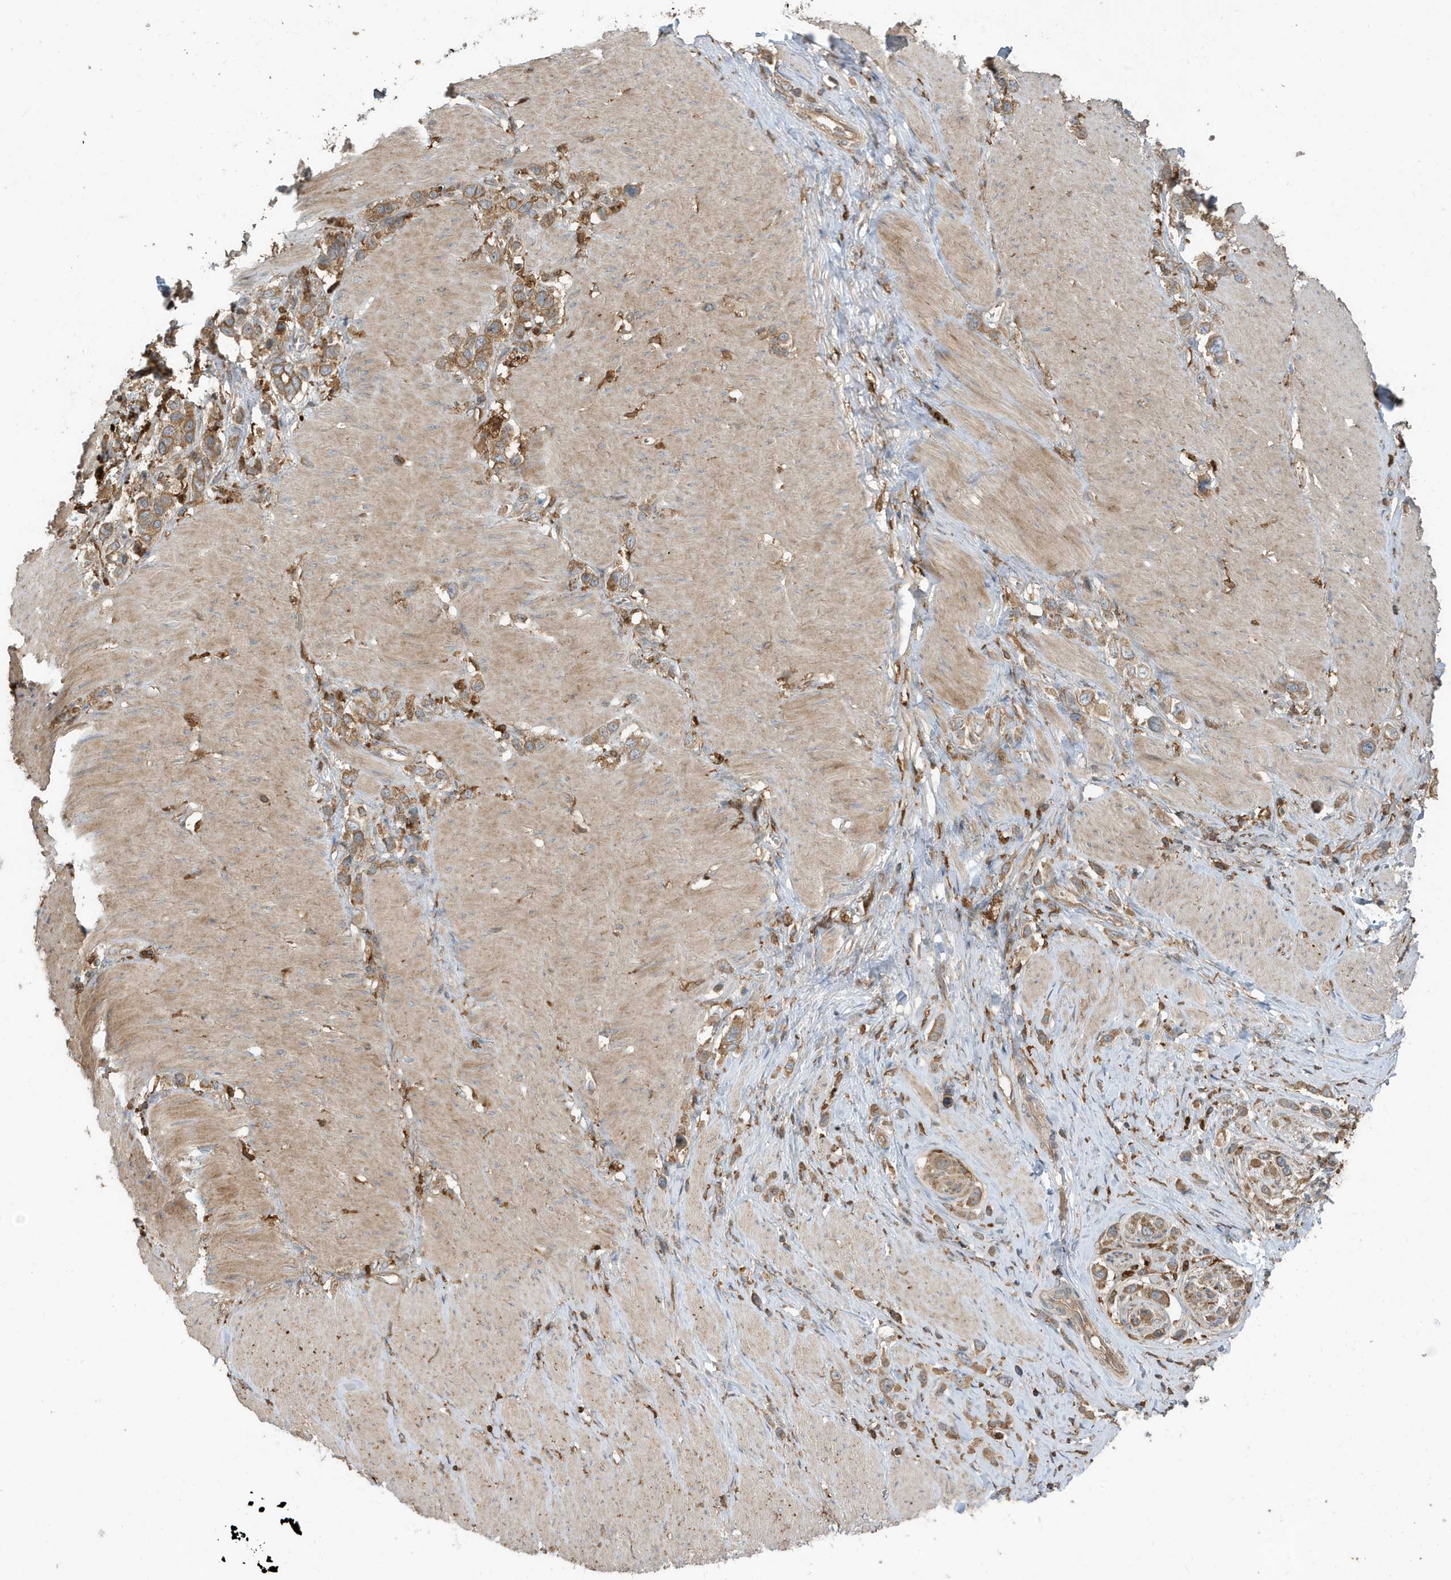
{"staining": {"intensity": "moderate", "quantity": ">75%", "location": "cytoplasmic/membranous"}, "tissue": "stomach cancer", "cell_type": "Tumor cells", "image_type": "cancer", "snomed": [{"axis": "morphology", "description": "Normal tissue, NOS"}, {"axis": "morphology", "description": "Adenocarcinoma, NOS"}, {"axis": "topography", "description": "Stomach, upper"}, {"axis": "topography", "description": "Stomach"}], "caption": "Human adenocarcinoma (stomach) stained for a protein (brown) displays moderate cytoplasmic/membranous positive expression in about >75% of tumor cells.", "gene": "ABTB1", "patient": {"sex": "female", "age": 65}}